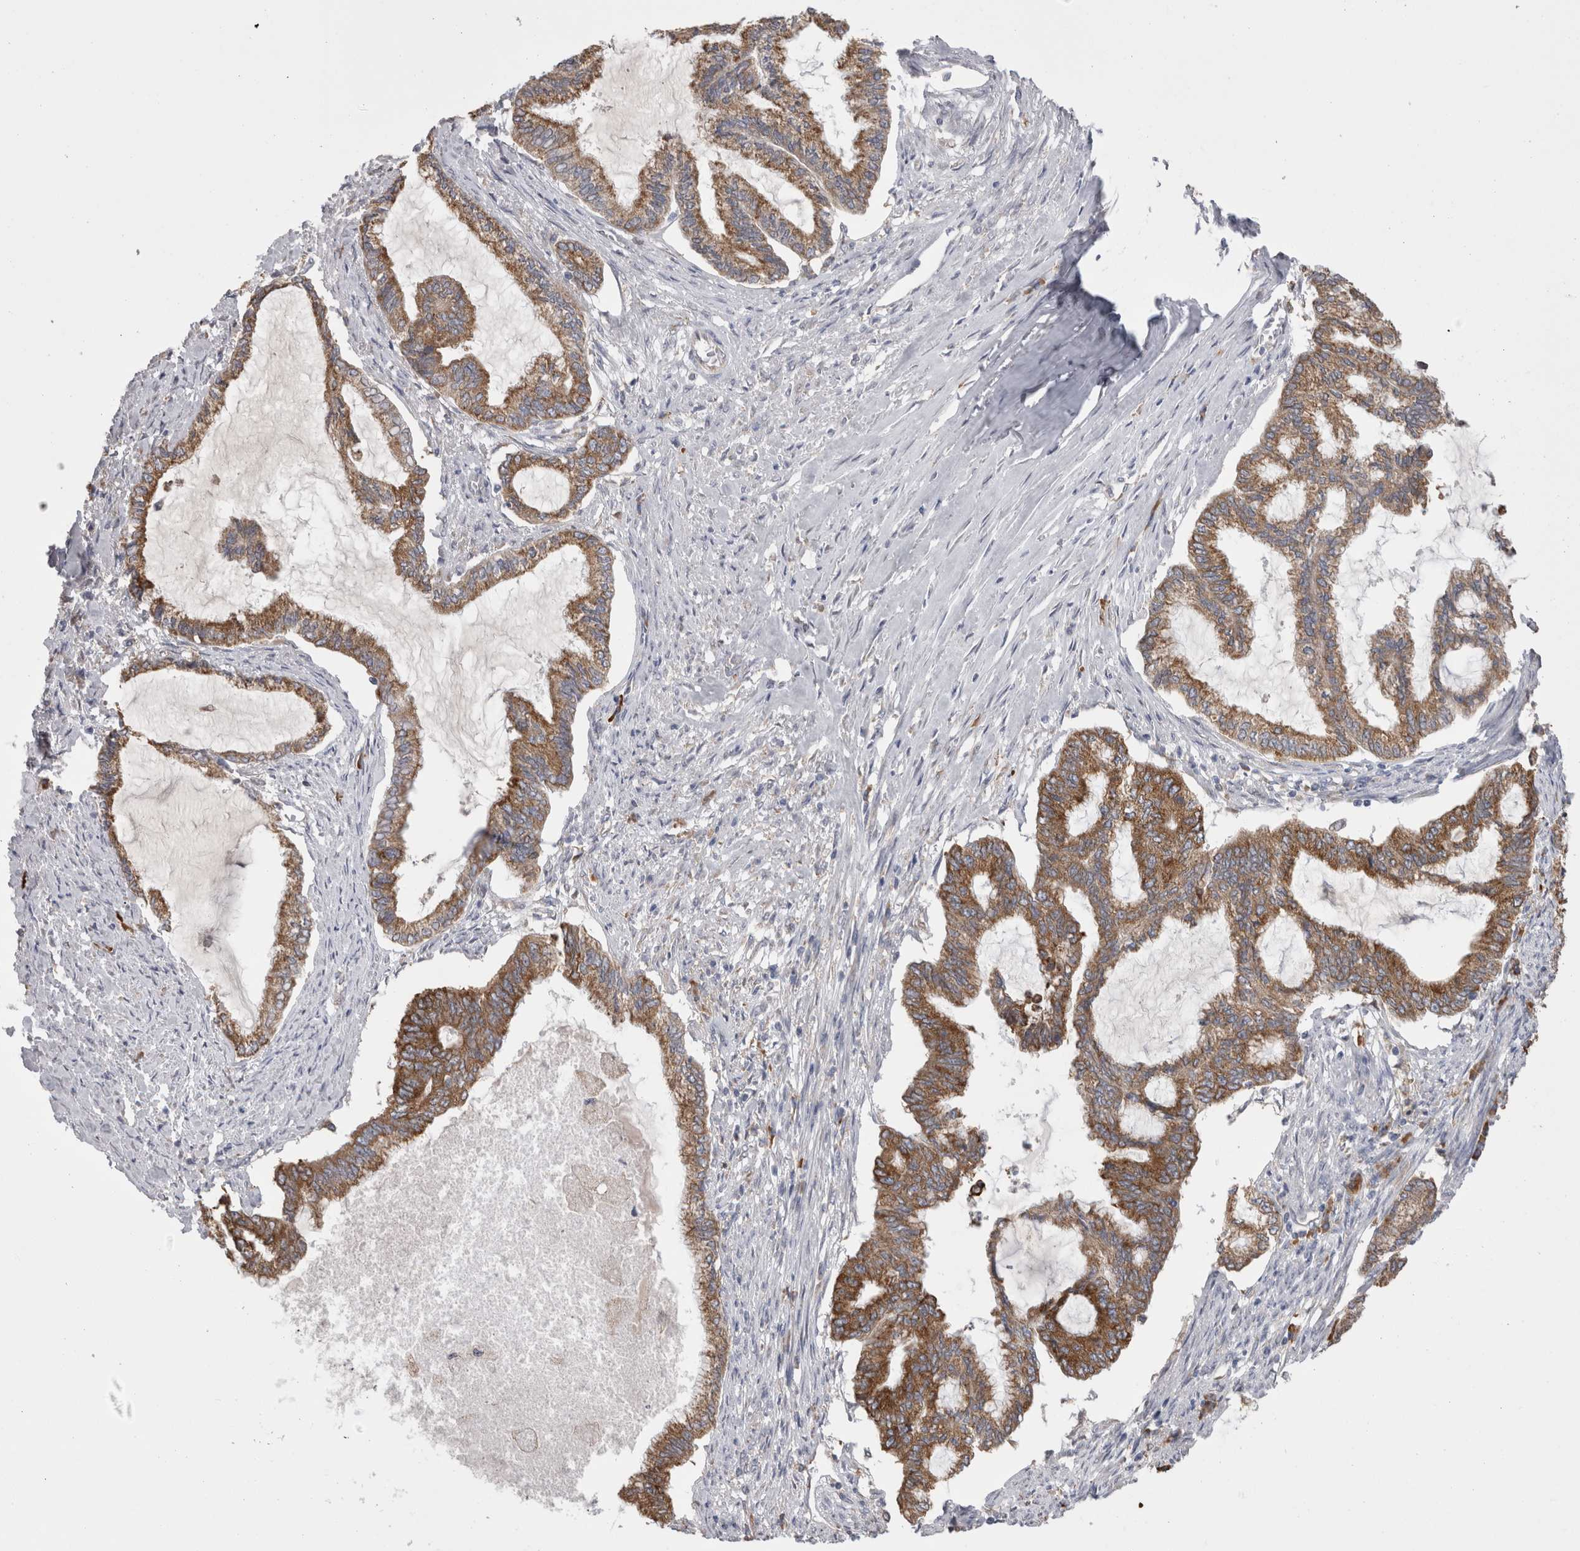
{"staining": {"intensity": "moderate", "quantity": ">75%", "location": "cytoplasmic/membranous"}, "tissue": "endometrial cancer", "cell_type": "Tumor cells", "image_type": "cancer", "snomed": [{"axis": "morphology", "description": "Adenocarcinoma, NOS"}, {"axis": "topography", "description": "Endometrium"}], "caption": "Immunohistochemical staining of endometrial cancer (adenocarcinoma) shows medium levels of moderate cytoplasmic/membranous protein staining in approximately >75% of tumor cells.", "gene": "ZNF341", "patient": {"sex": "female", "age": 86}}